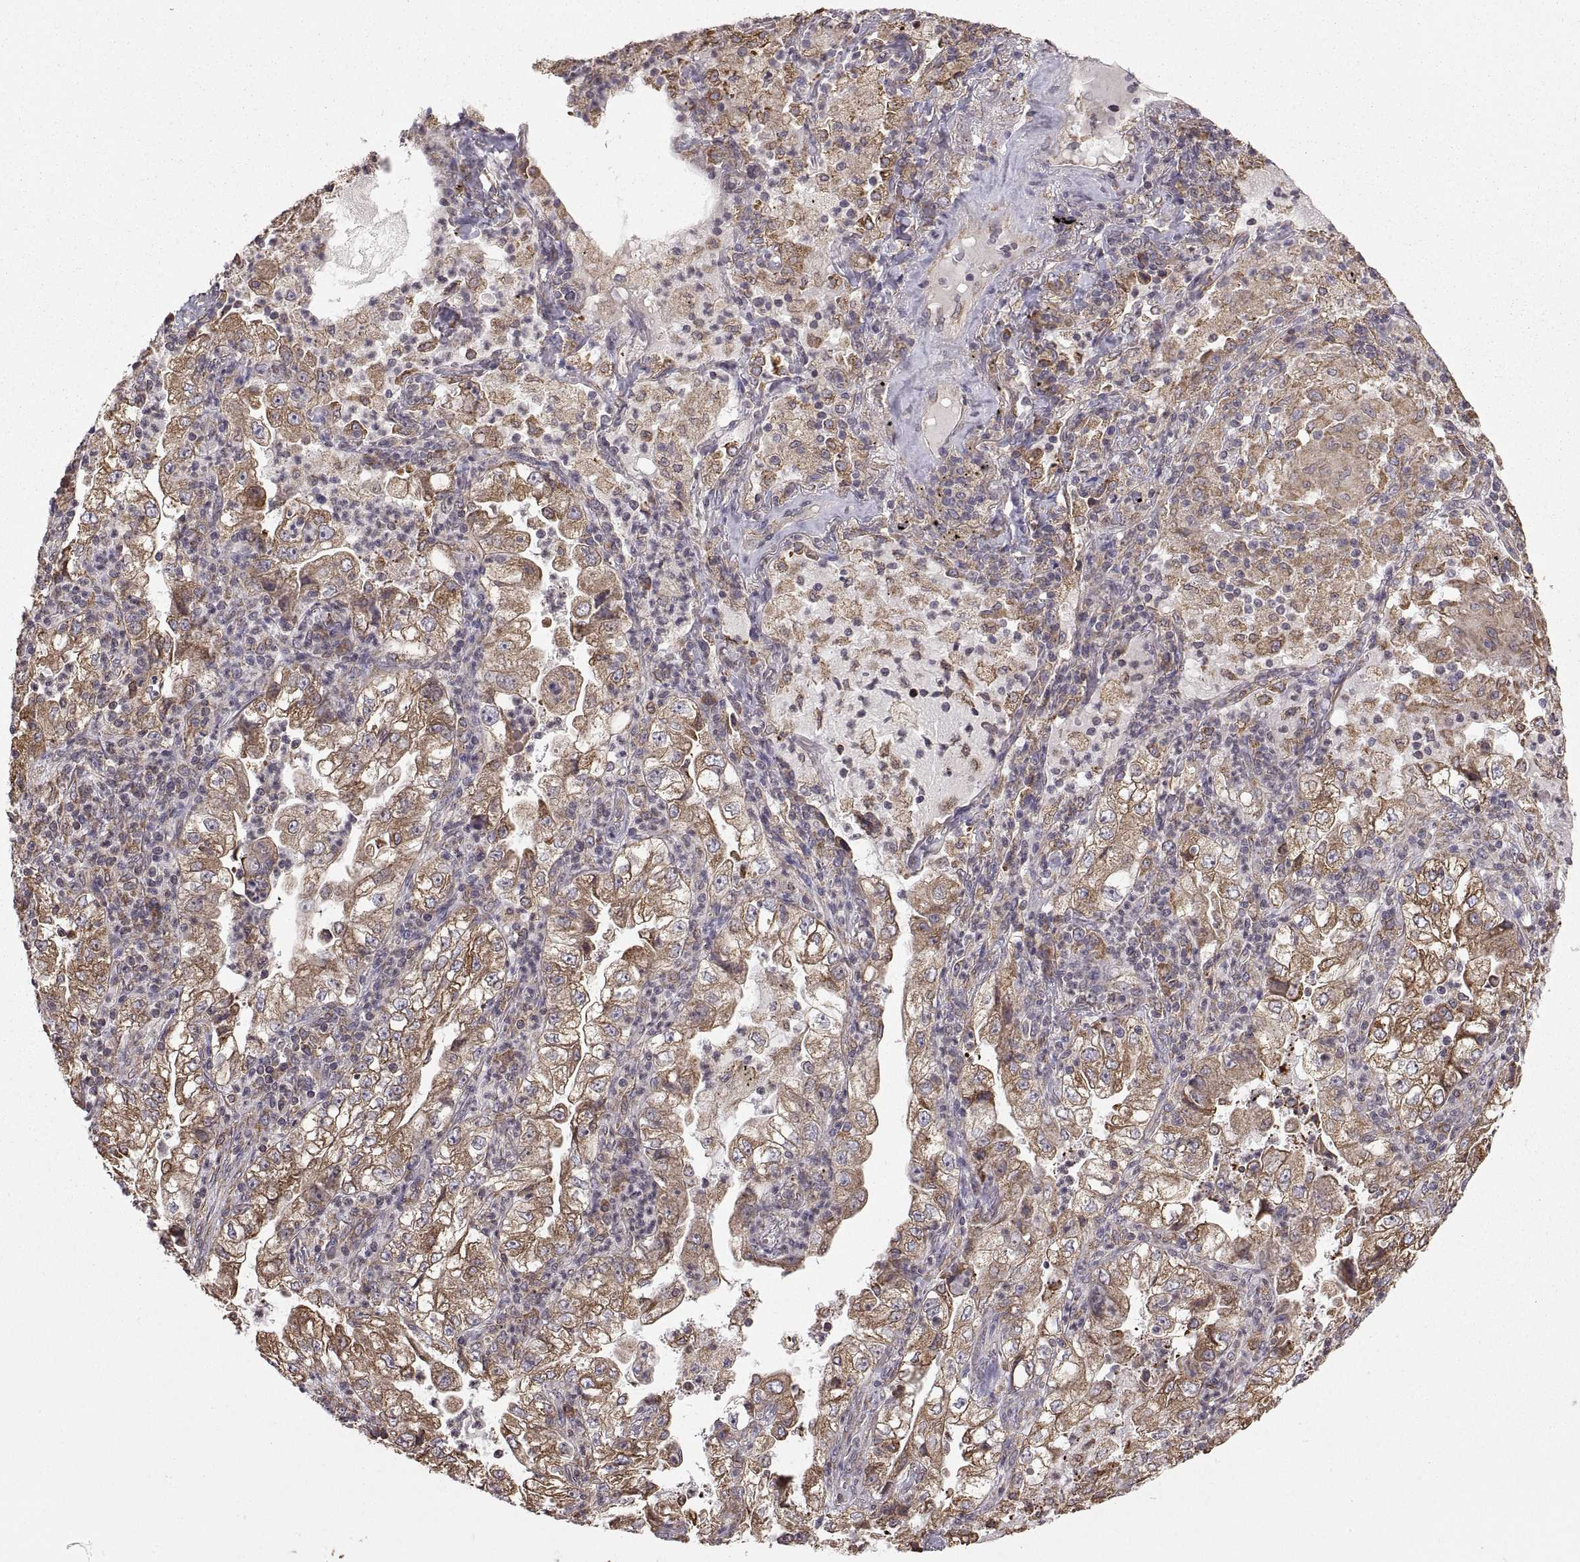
{"staining": {"intensity": "moderate", "quantity": "25%-75%", "location": "cytoplasmic/membranous"}, "tissue": "lung cancer", "cell_type": "Tumor cells", "image_type": "cancer", "snomed": [{"axis": "morphology", "description": "Adenocarcinoma, NOS"}, {"axis": "topography", "description": "Lung"}], "caption": "Lung cancer (adenocarcinoma) stained for a protein reveals moderate cytoplasmic/membranous positivity in tumor cells.", "gene": "PDIA3", "patient": {"sex": "female", "age": 73}}